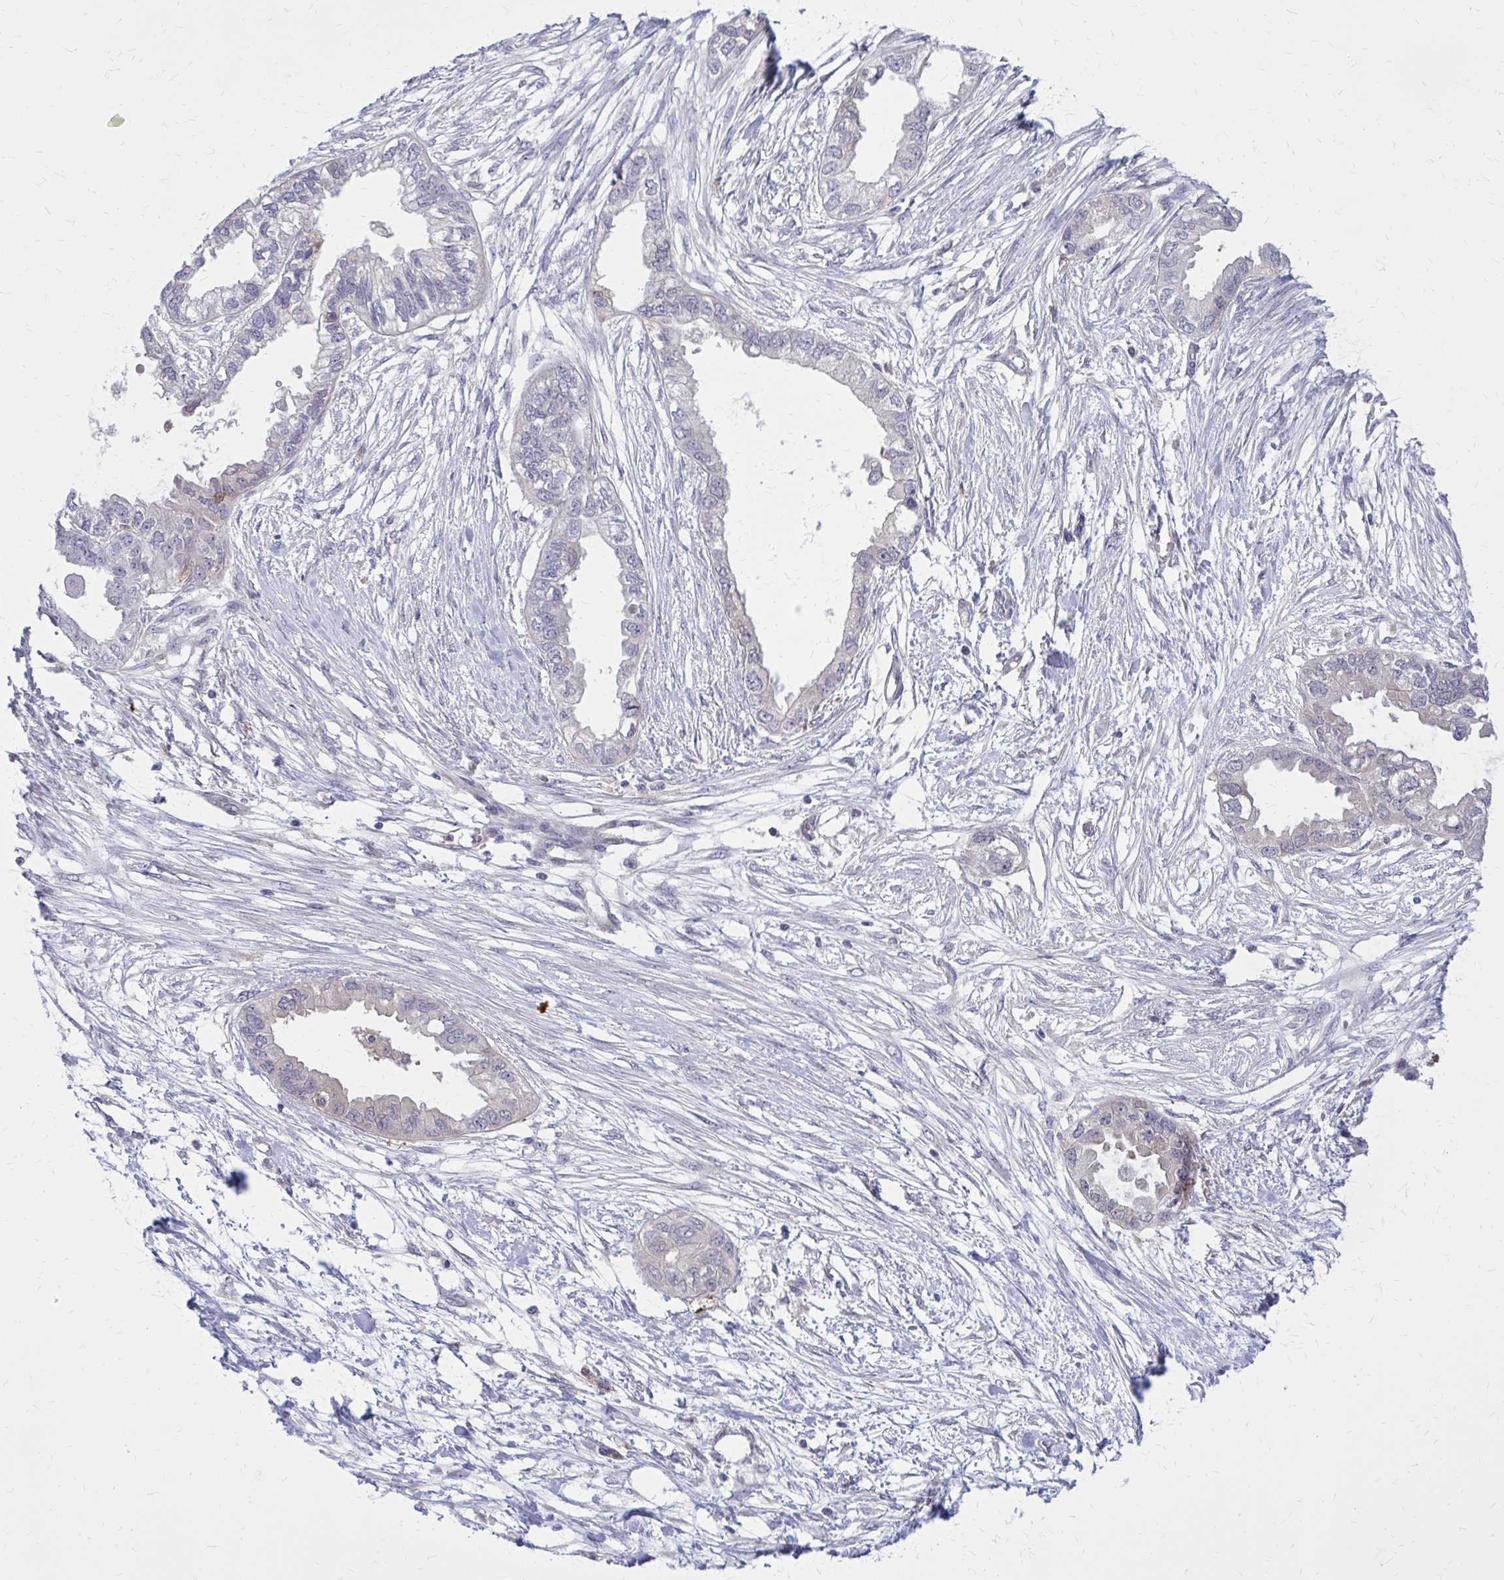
{"staining": {"intensity": "negative", "quantity": "none", "location": "none"}, "tissue": "endometrial cancer", "cell_type": "Tumor cells", "image_type": "cancer", "snomed": [{"axis": "morphology", "description": "Adenocarcinoma, NOS"}, {"axis": "morphology", "description": "Adenocarcinoma, metastatic, NOS"}, {"axis": "topography", "description": "Adipose tissue"}, {"axis": "topography", "description": "Endometrium"}], "caption": "The photomicrograph displays no staining of tumor cells in endometrial metastatic adenocarcinoma. The staining is performed using DAB (3,3'-diaminobenzidine) brown chromogen with nuclei counter-stained in using hematoxylin.", "gene": "DBI", "patient": {"sex": "female", "age": 67}}